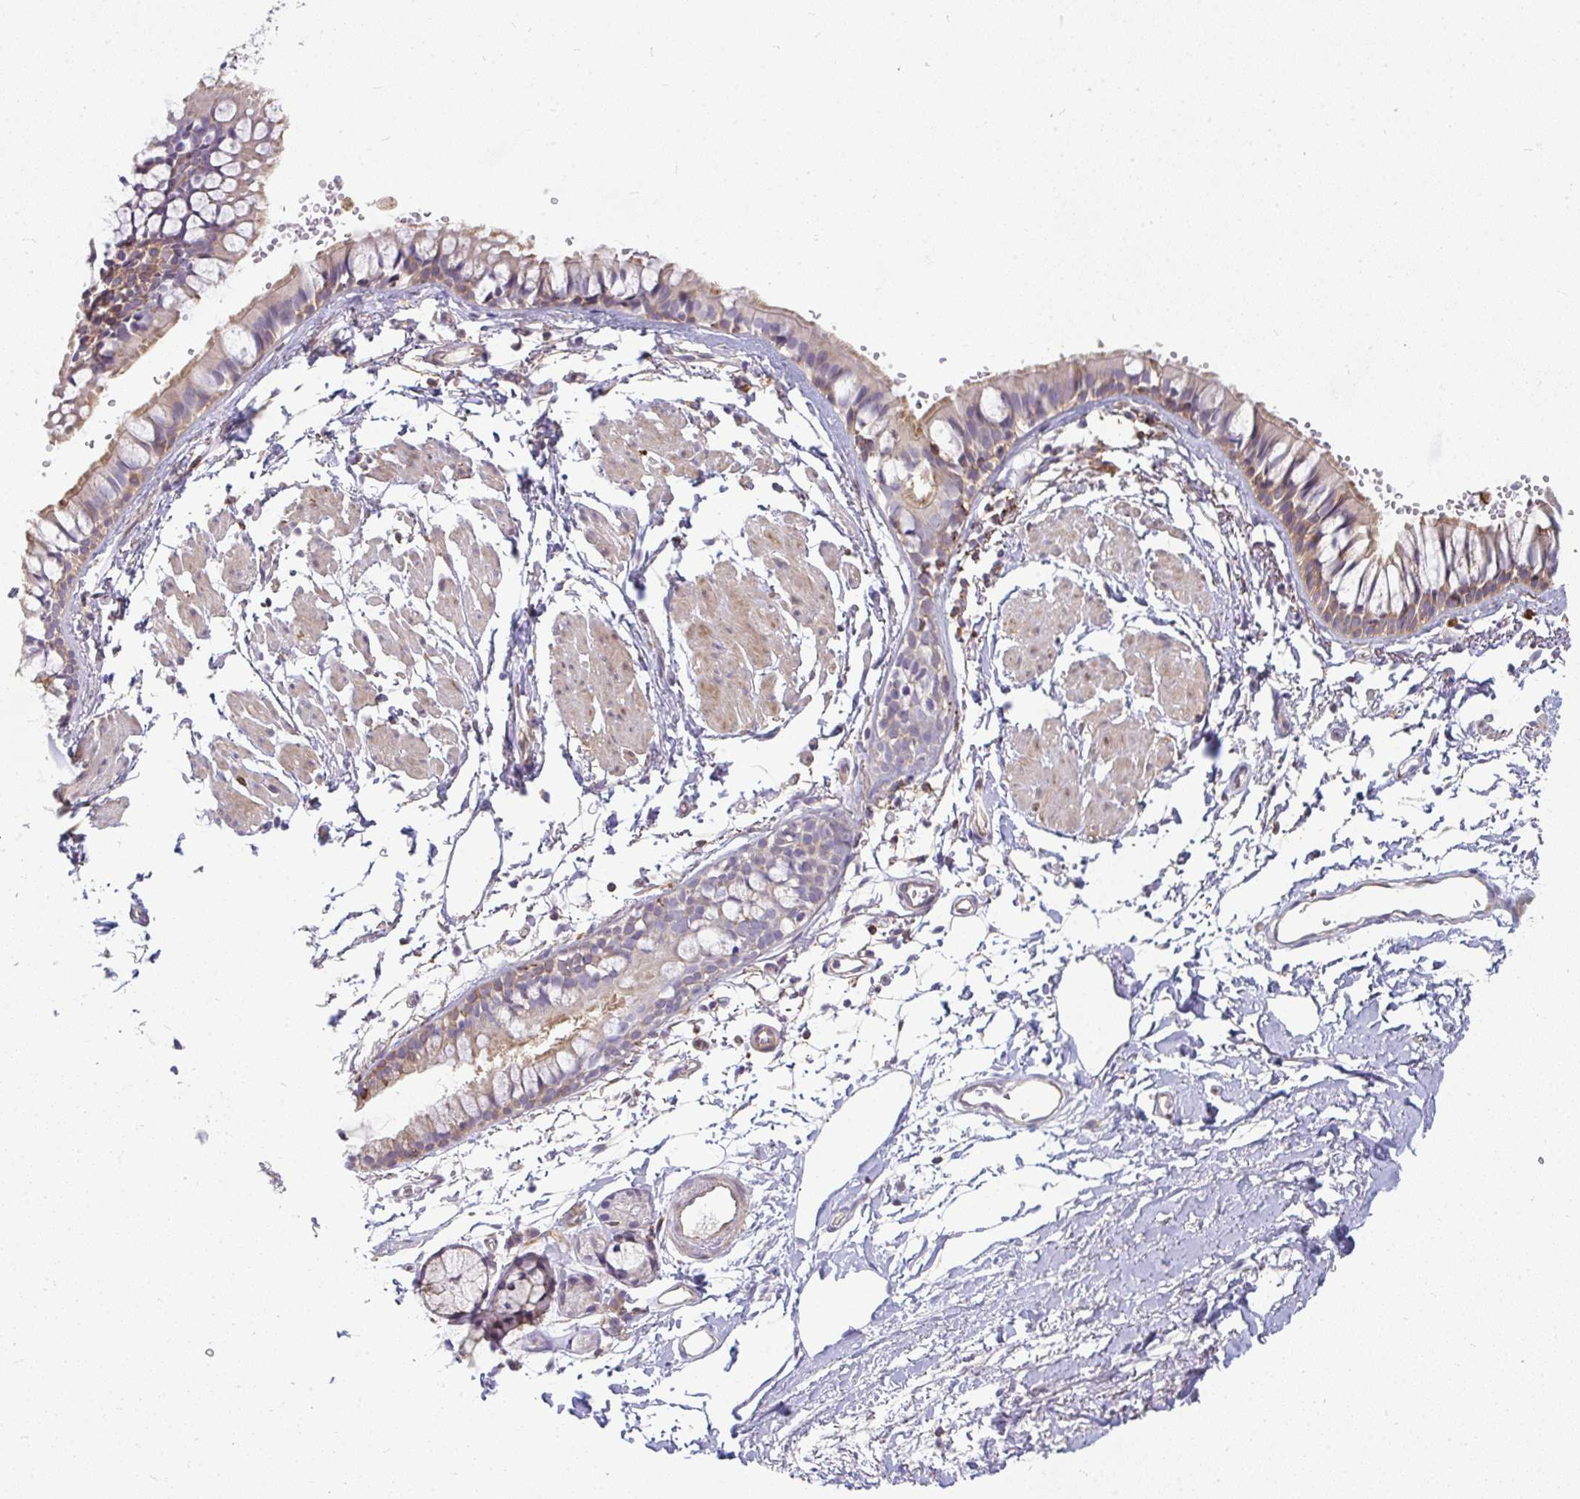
{"staining": {"intensity": "moderate", "quantity": "25%-75%", "location": "cytoplasmic/membranous"}, "tissue": "bronchus", "cell_type": "Respiratory epithelial cells", "image_type": "normal", "snomed": [{"axis": "morphology", "description": "Normal tissue, NOS"}, {"axis": "topography", "description": "Cartilage tissue"}, {"axis": "topography", "description": "Bronchus"}, {"axis": "topography", "description": "Peripheral nerve tissue"}], "caption": "Human bronchus stained with a protein marker displays moderate staining in respiratory epithelial cells.", "gene": "CSF3R", "patient": {"sex": "female", "age": 59}}